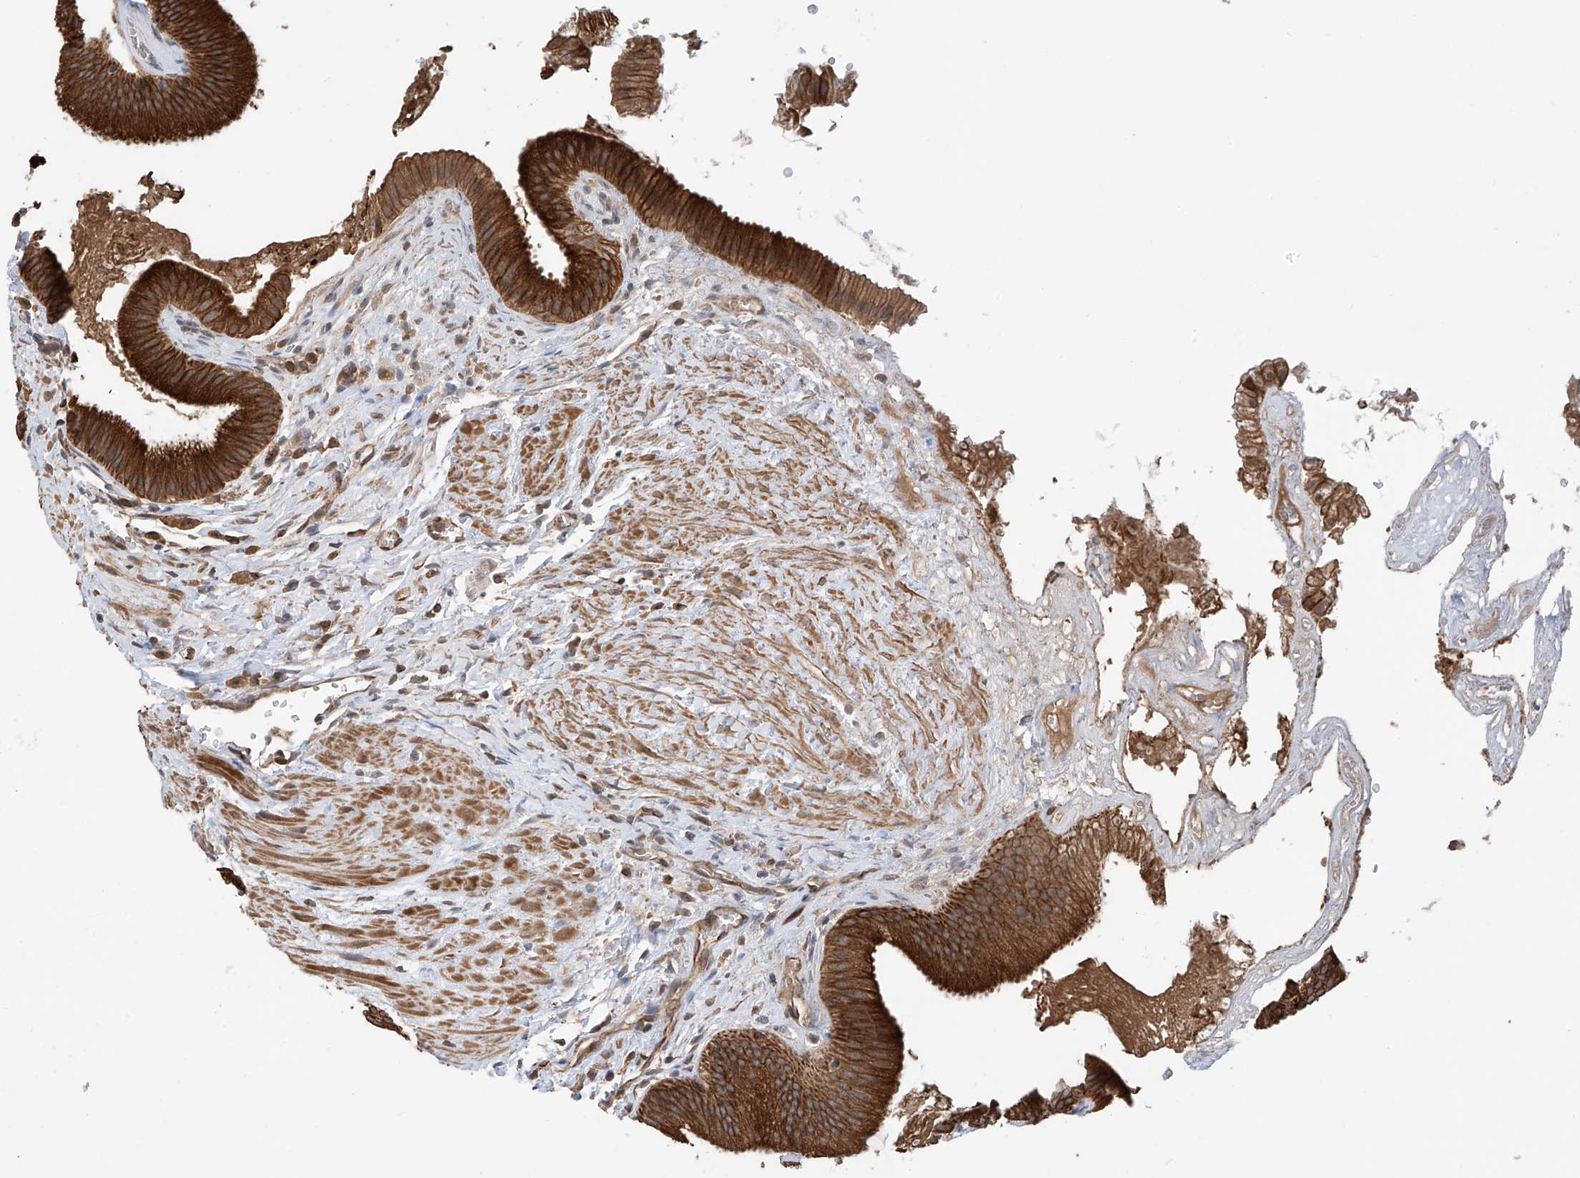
{"staining": {"intensity": "strong", "quantity": ">75%", "location": "cytoplasmic/membranous"}, "tissue": "gallbladder", "cell_type": "Glandular cells", "image_type": "normal", "snomed": [{"axis": "morphology", "description": "Normal tissue, NOS"}, {"axis": "topography", "description": "Gallbladder"}], "caption": "The photomicrograph shows immunohistochemical staining of normal gallbladder. There is strong cytoplasmic/membranous positivity is appreciated in about >75% of glandular cells.", "gene": "RPAIN", "patient": {"sex": "male", "age": 55}}